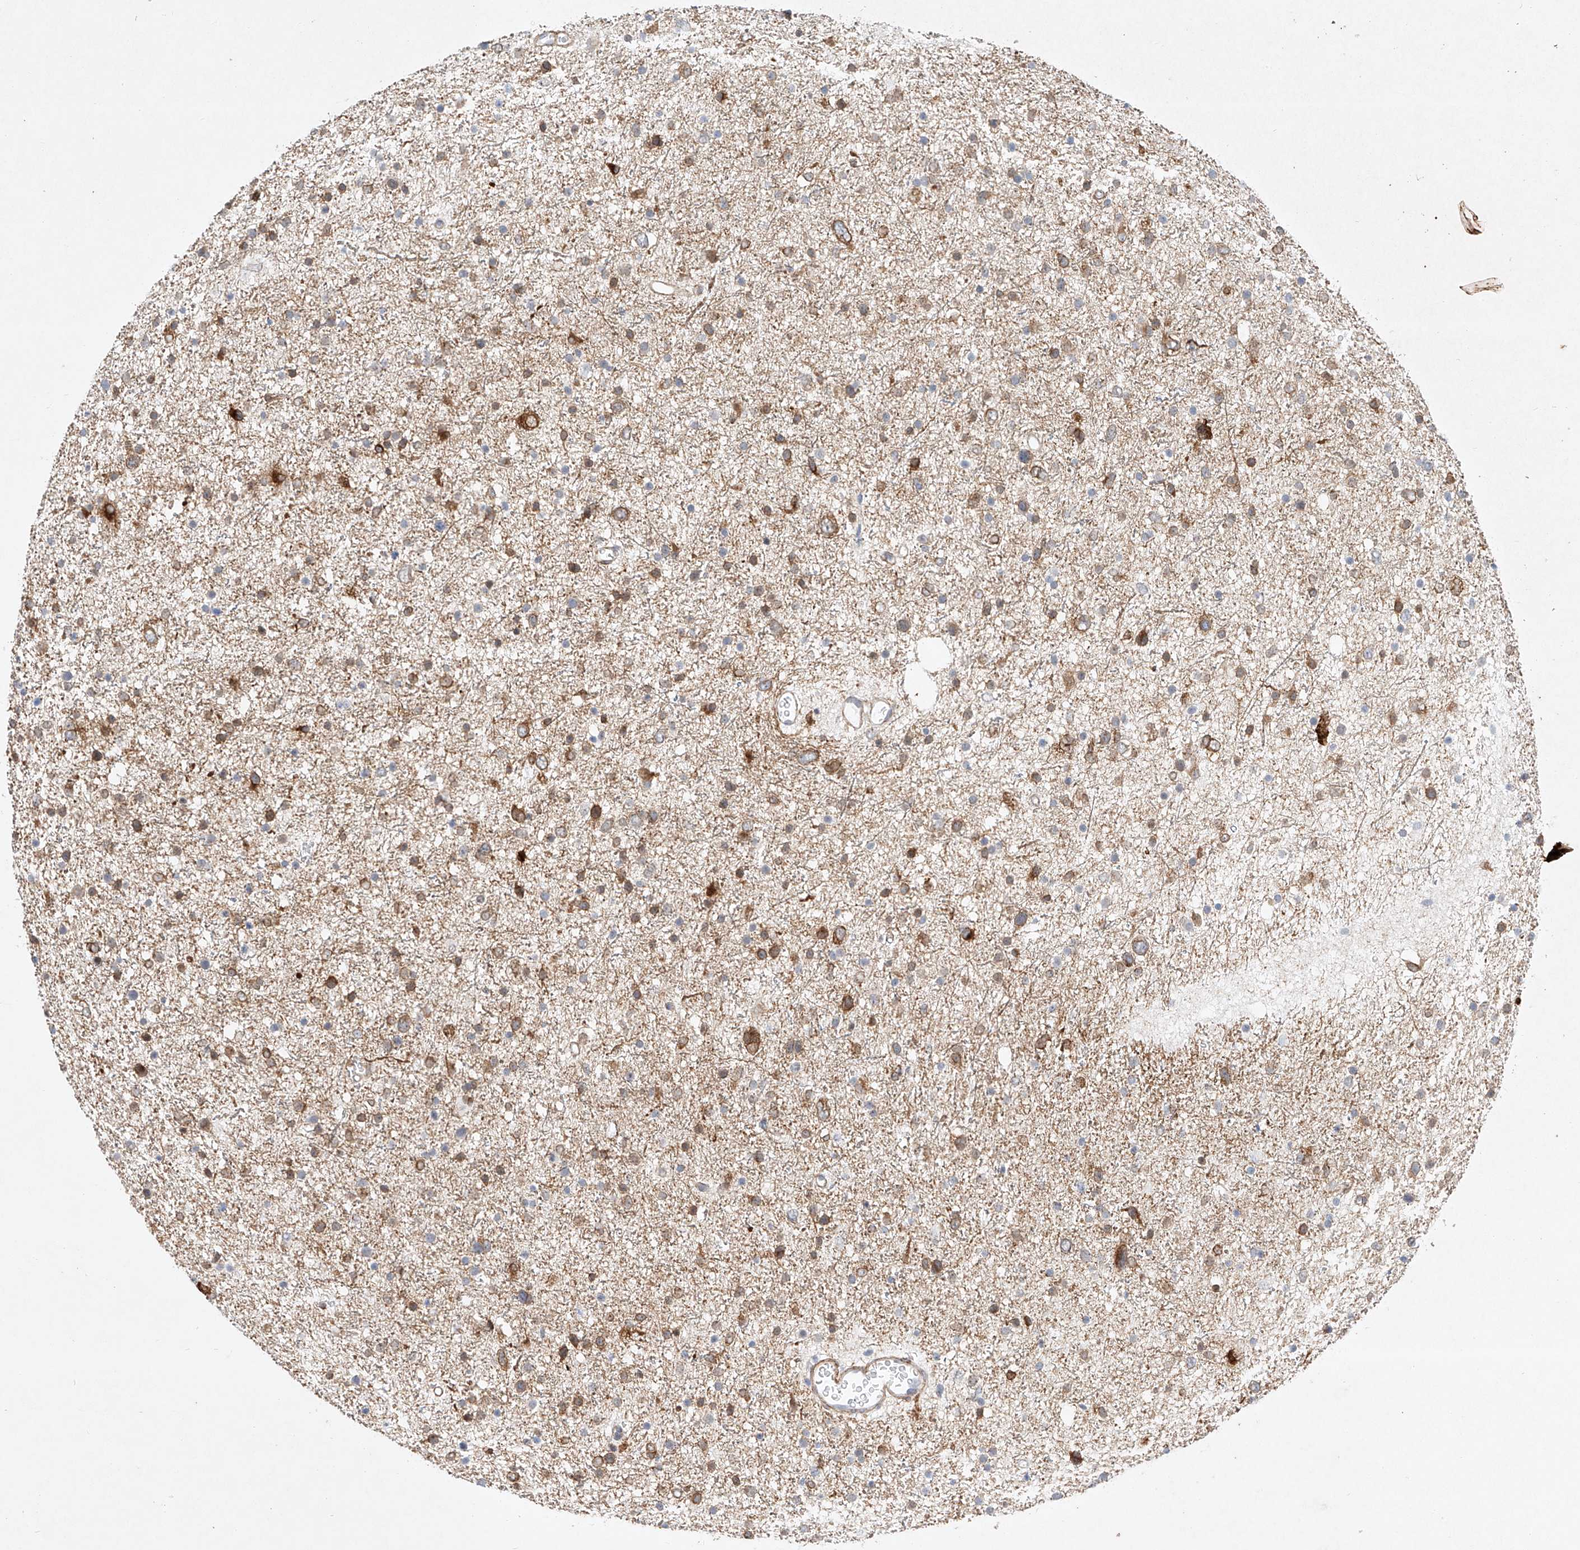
{"staining": {"intensity": "moderate", "quantity": "25%-75%", "location": "cytoplasmic/membranous"}, "tissue": "glioma", "cell_type": "Tumor cells", "image_type": "cancer", "snomed": [{"axis": "morphology", "description": "Glioma, malignant, Low grade"}, {"axis": "topography", "description": "Brain"}], "caption": "Immunohistochemistry (IHC) micrograph of neoplastic tissue: malignant glioma (low-grade) stained using IHC exhibits medium levels of moderate protein expression localized specifically in the cytoplasmic/membranous of tumor cells, appearing as a cytoplasmic/membranous brown color.", "gene": "REEP2", "patient": {"sex": "female", "age": 37}}